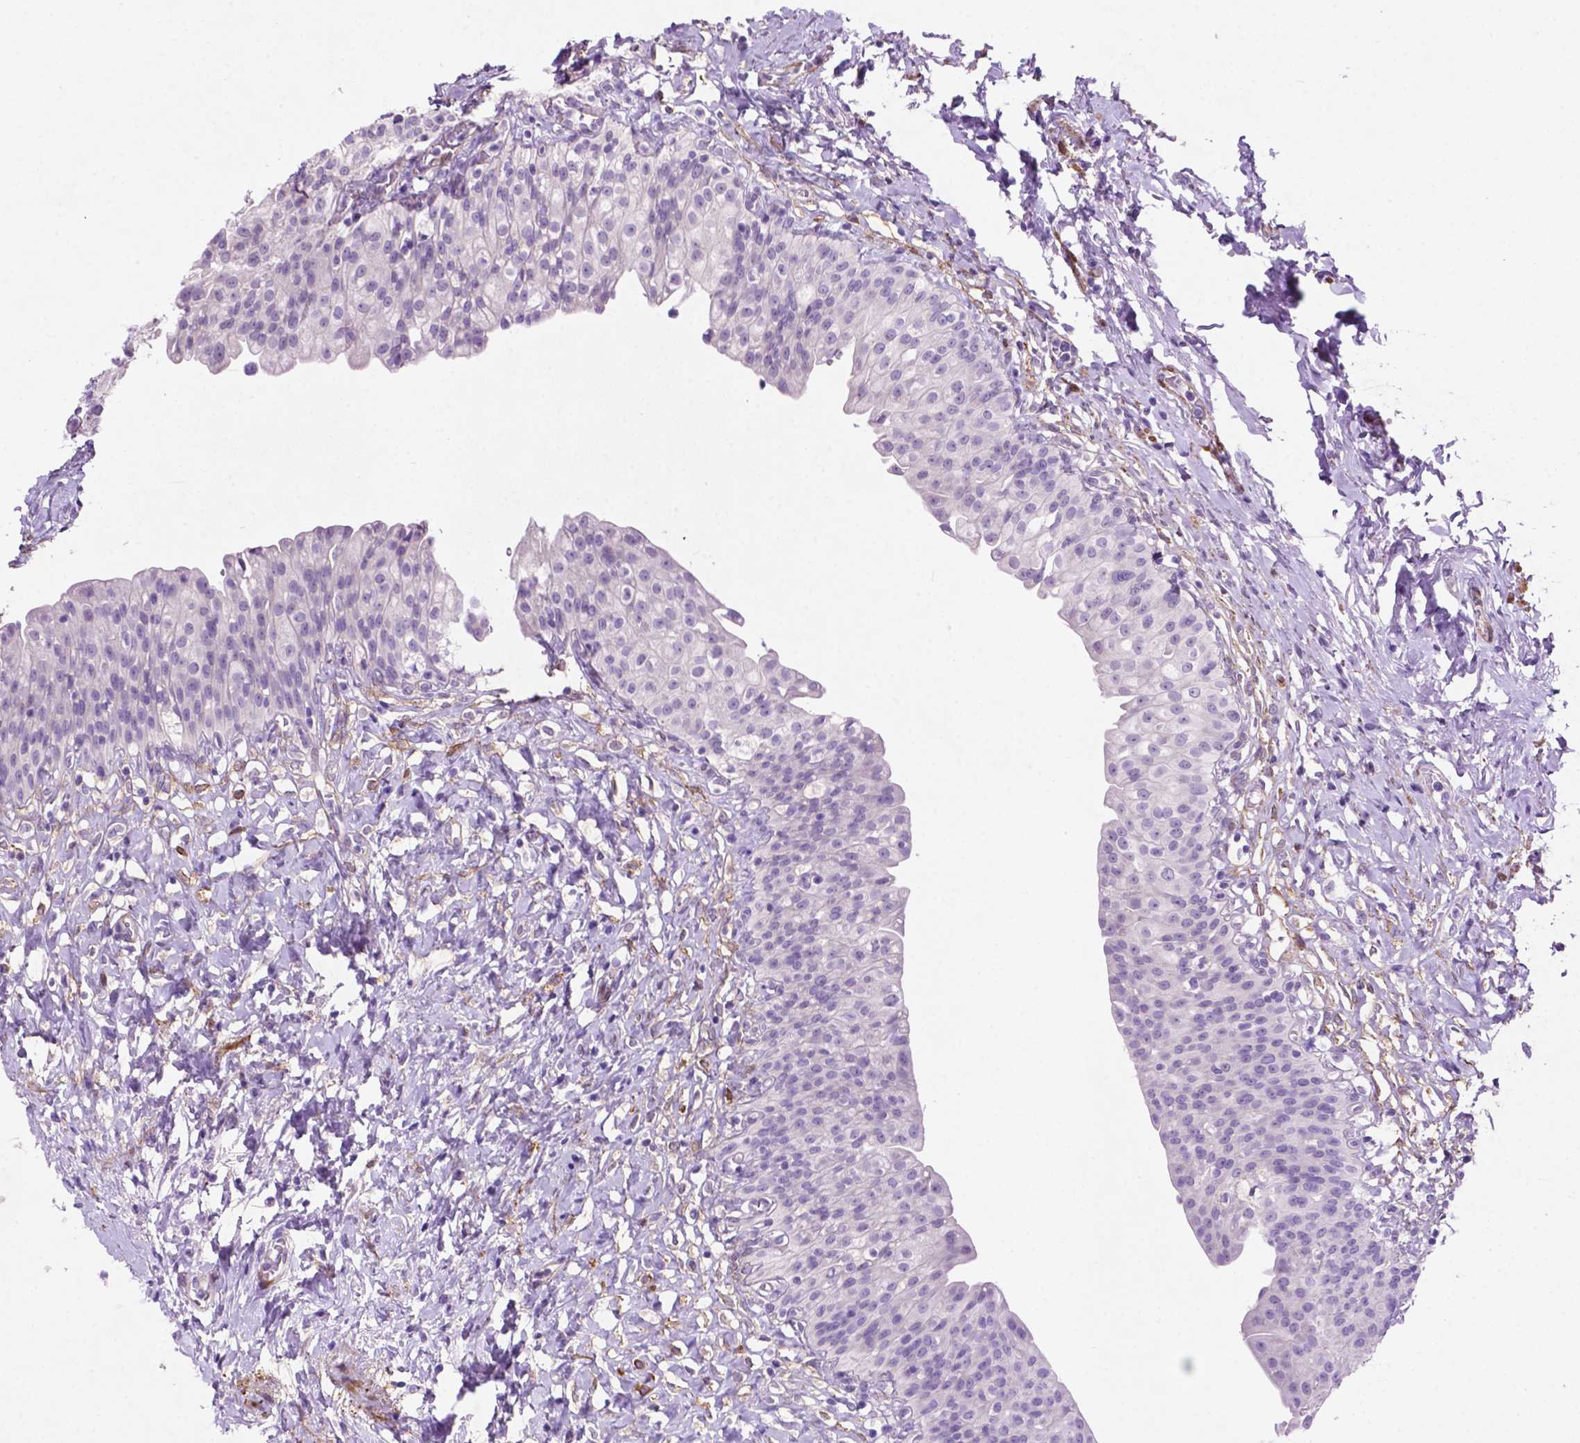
{"staining": {"intensity": "negative", "quantity": "none", "location": "none"}, "tissue": "urinary bladder", "cell_type": "Urothelial cells", "image_type": "normal", "snomed": [{"axis": "morphology", "description": "Normal tissue, NOS"}, {"axis": "topography", "description": "Urinary bladder"}], "caption": "High magnification brightfield microscopy of normal urinary bladder stained with DAB (brown) and counterstained with hematoxylin (blue): urothelial cells show no significant staining. (DAB (3,3'-diaminobenzidine) immunohistochemistry (IHC) with hematoxylin counter stain).", "gene": "ASPG", "patient": {"sex": "male", "age": 76}}